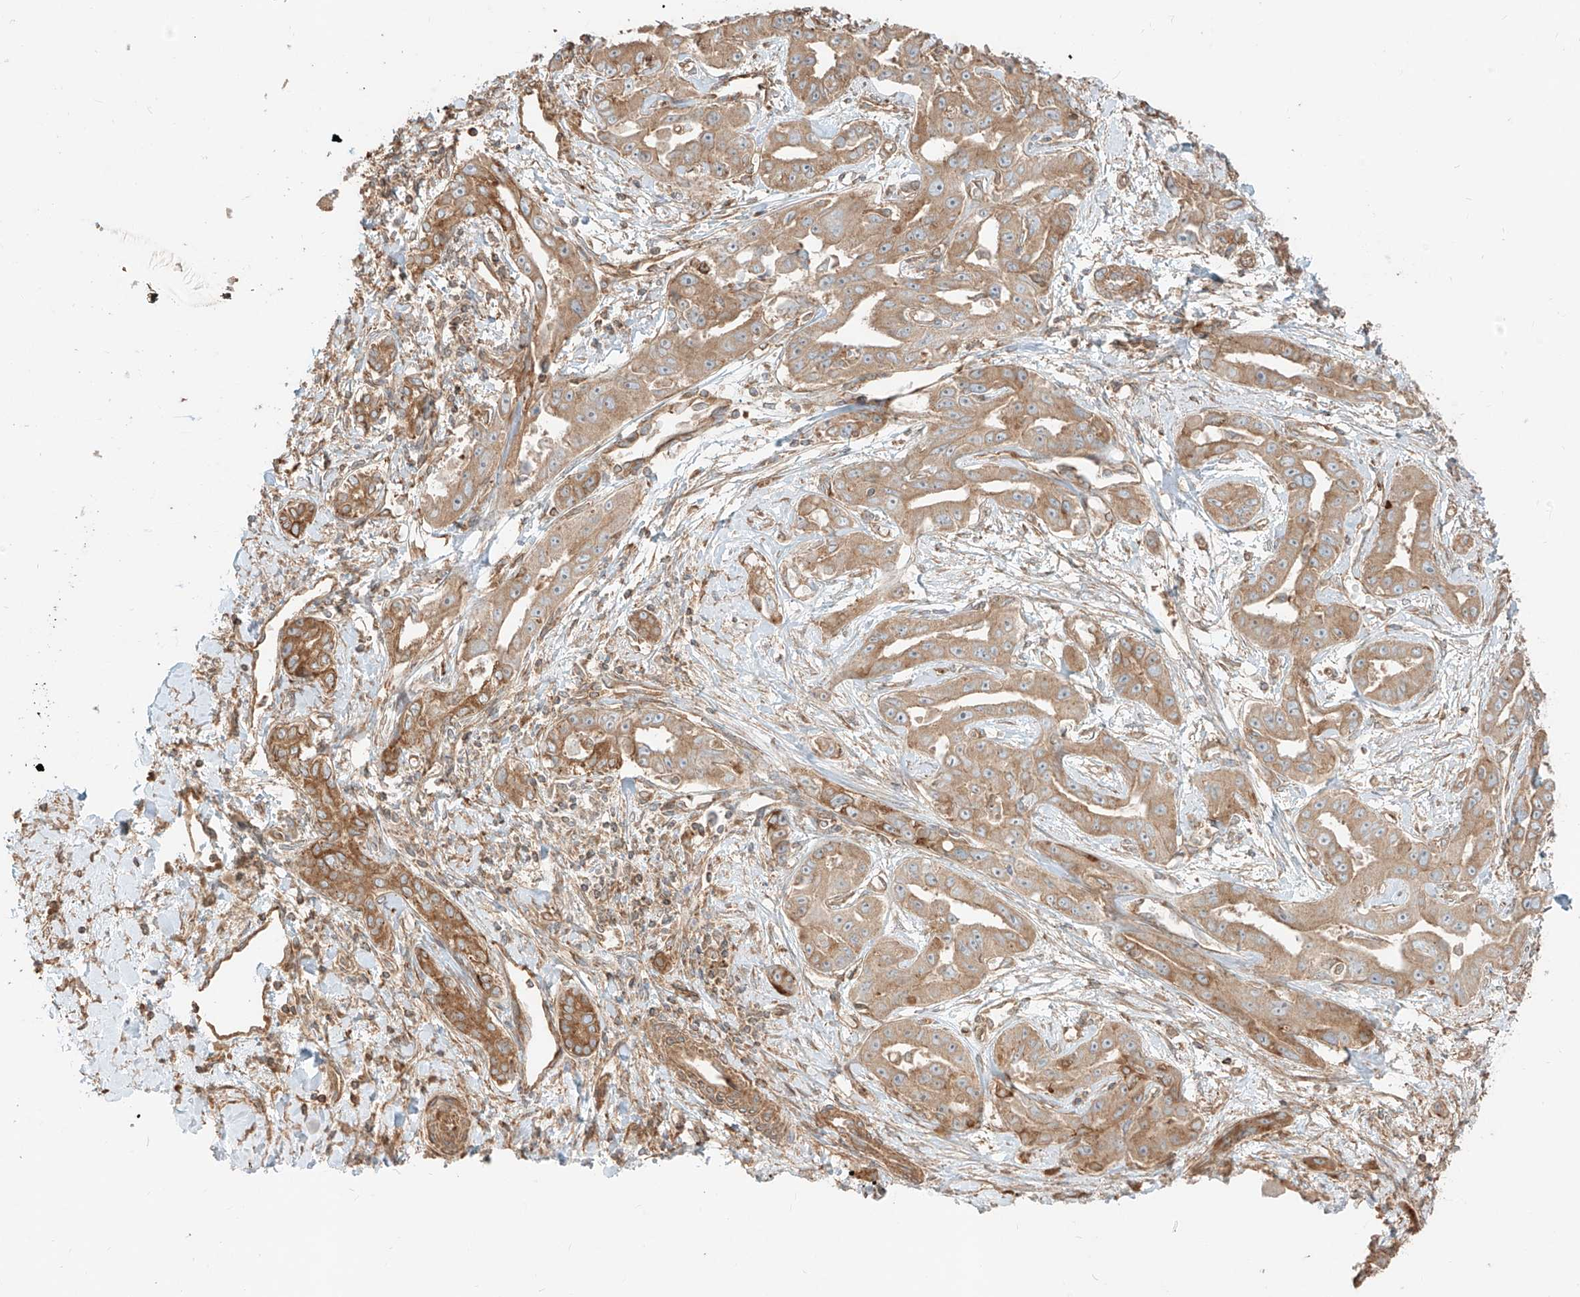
{"staining": {"intensity": "moderate", "quantity": ">75%", "location": "cytoplasmic/membranous"}, "tissue": "liver cancer", "cell_type": "Tumor cells", "image_type": "cancer", "snomed": [{"axis": "morphology", "description": "Cholangiocarcinoma"}, {"axis": "topography", "description": "Liver"}], "caption": "Moderate cytoplasmic/membranous staining for a protein is seen in about >75% of tumor cells of liver cholangiocarcinoma using immunohistochemistry.", "gene": "CCDC115", "patient": {"sex": "male", "age": 59}}